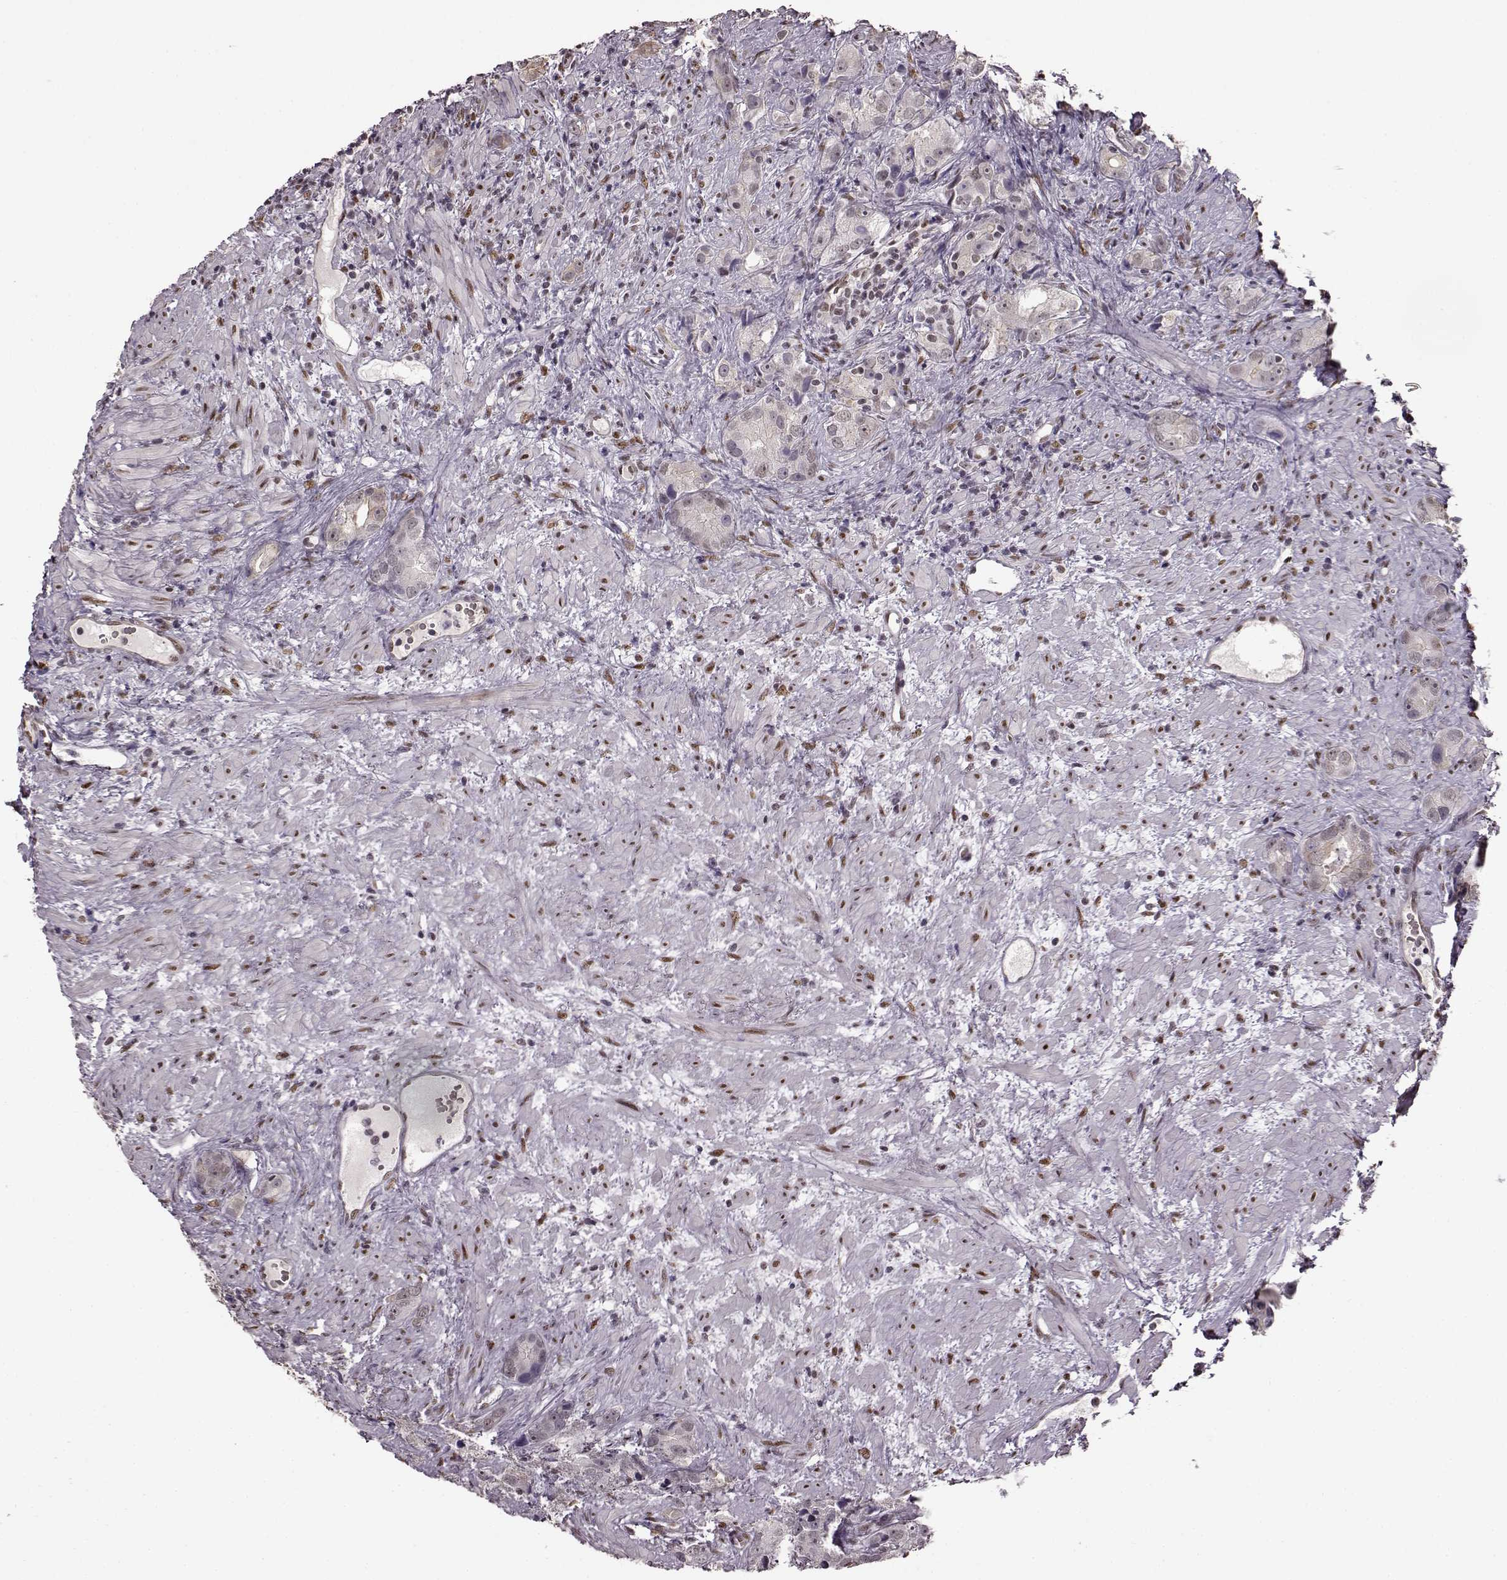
{"staining": {"intensity": "weak", "quantity": "<25%", "location": "nuclear"}, "tissue": "prostate cancer", "cell_type": "Tumor cells", "image_type": "cancer", "snomed": [{"axis": "morphology", "description": "Adenocarcinoma, High grade"}, {"axis": "topography", "description": "Prostate"}], "caption": "A high-resolution image shows immunohistochemistry (IHC) staining of prostate adenocarcinoma (high-grade), which displays no significant positivity in tumor cells.", "gene": "FTO", "patient": {"sex": "male", "age": 90}}